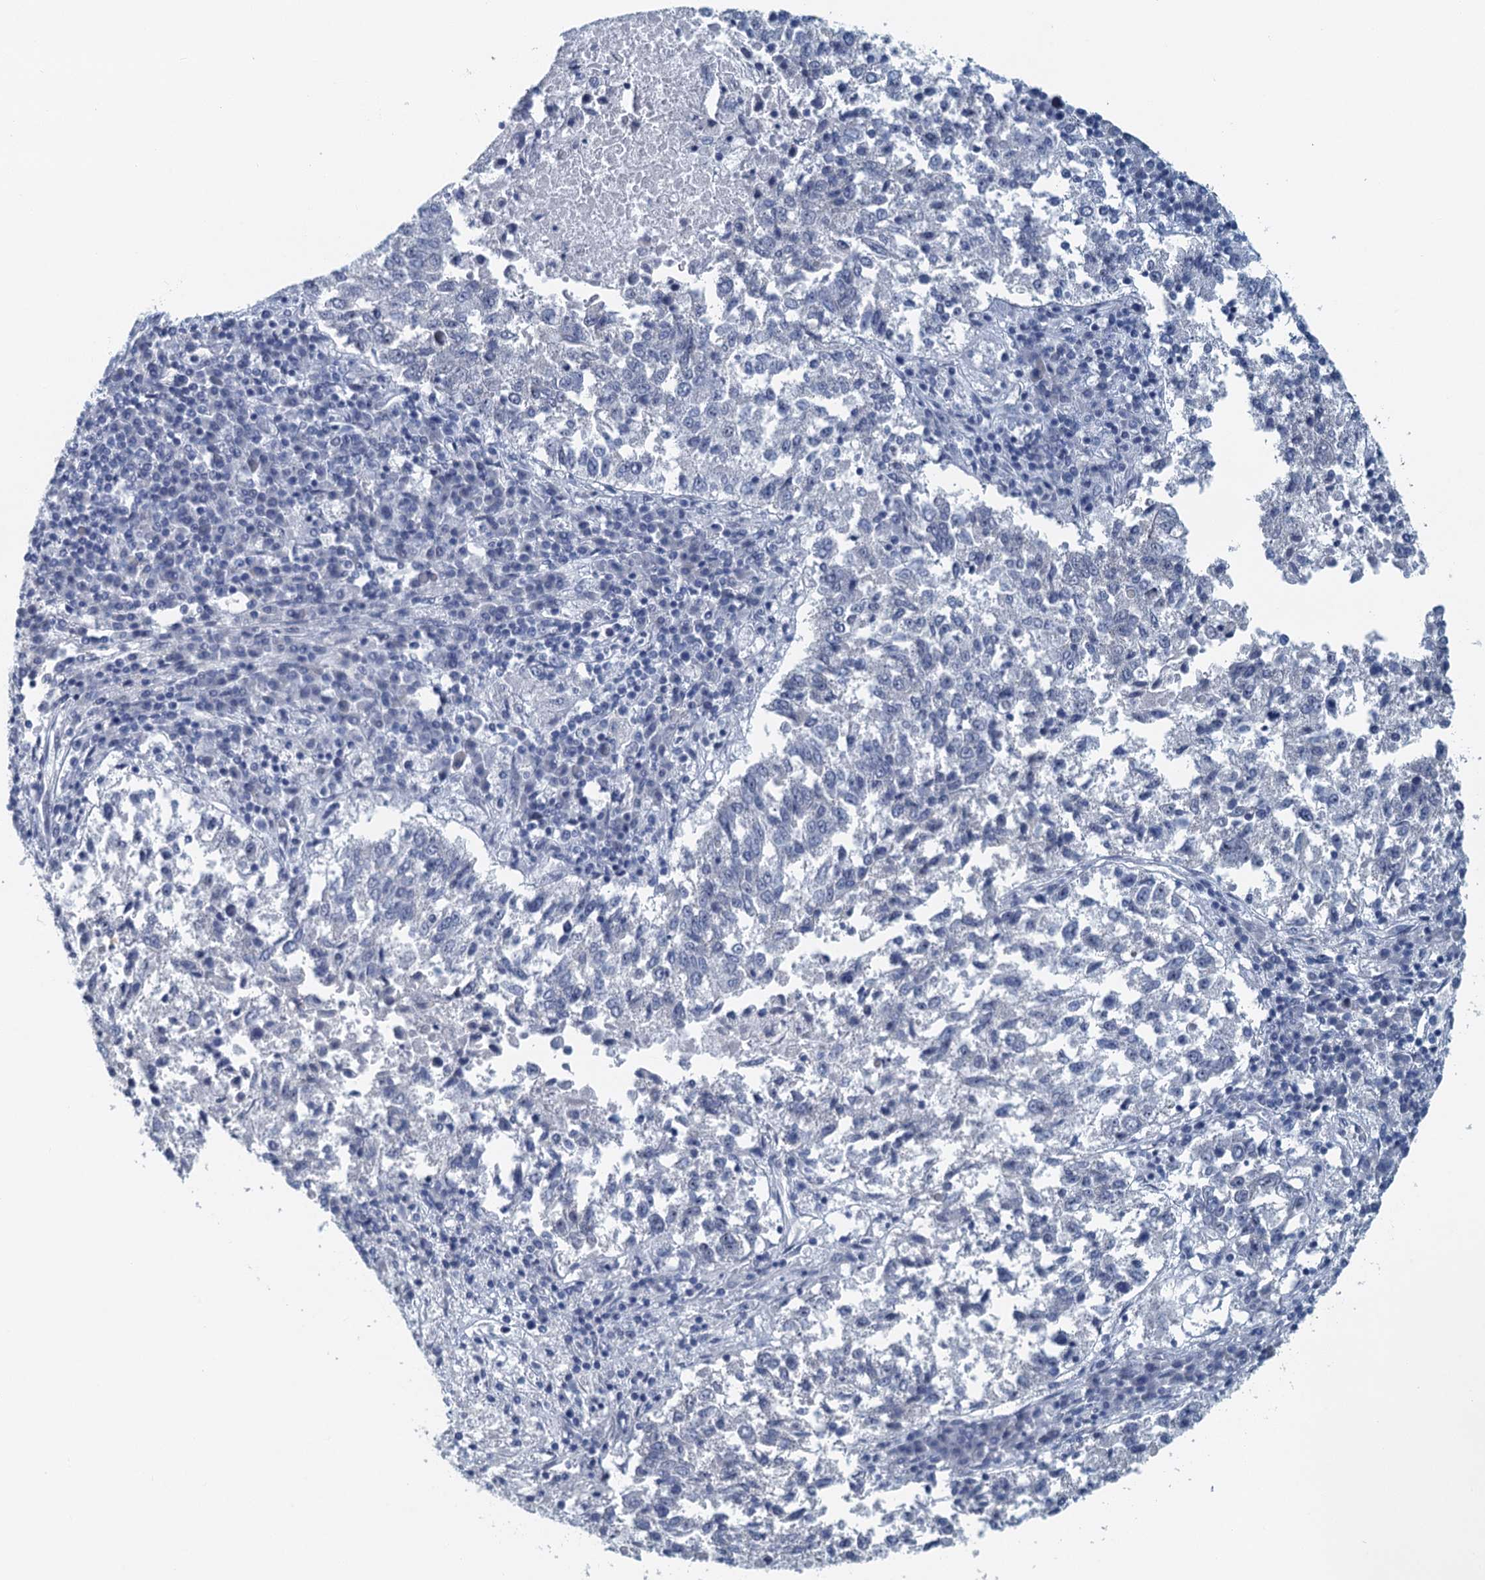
{"staining": {"intensity": "negative", "quantity": "none", "location": "none"}, "tissue": "lung cancer", "cell_type": "Tumor cells", "image_type": "cancer", "snomed": [{"axis": "morphology", "description": "Squamous cell carcinoma, NOS"}, {"axis": "topography", "description": "Lung"}], "caption": "An immunohistochemistry (IHC) histopathology image of lung cancer (squamous cell carcinoma) is shown. There is no staining in tumor cells of lung cancer (squamous cell carcinoma). The staining is performed using DAB brown chromogen with nuclei counter-stained in using hematoxylin.", "gene": "TTLL9", "patient": {"sex": "male", "age": 73}}